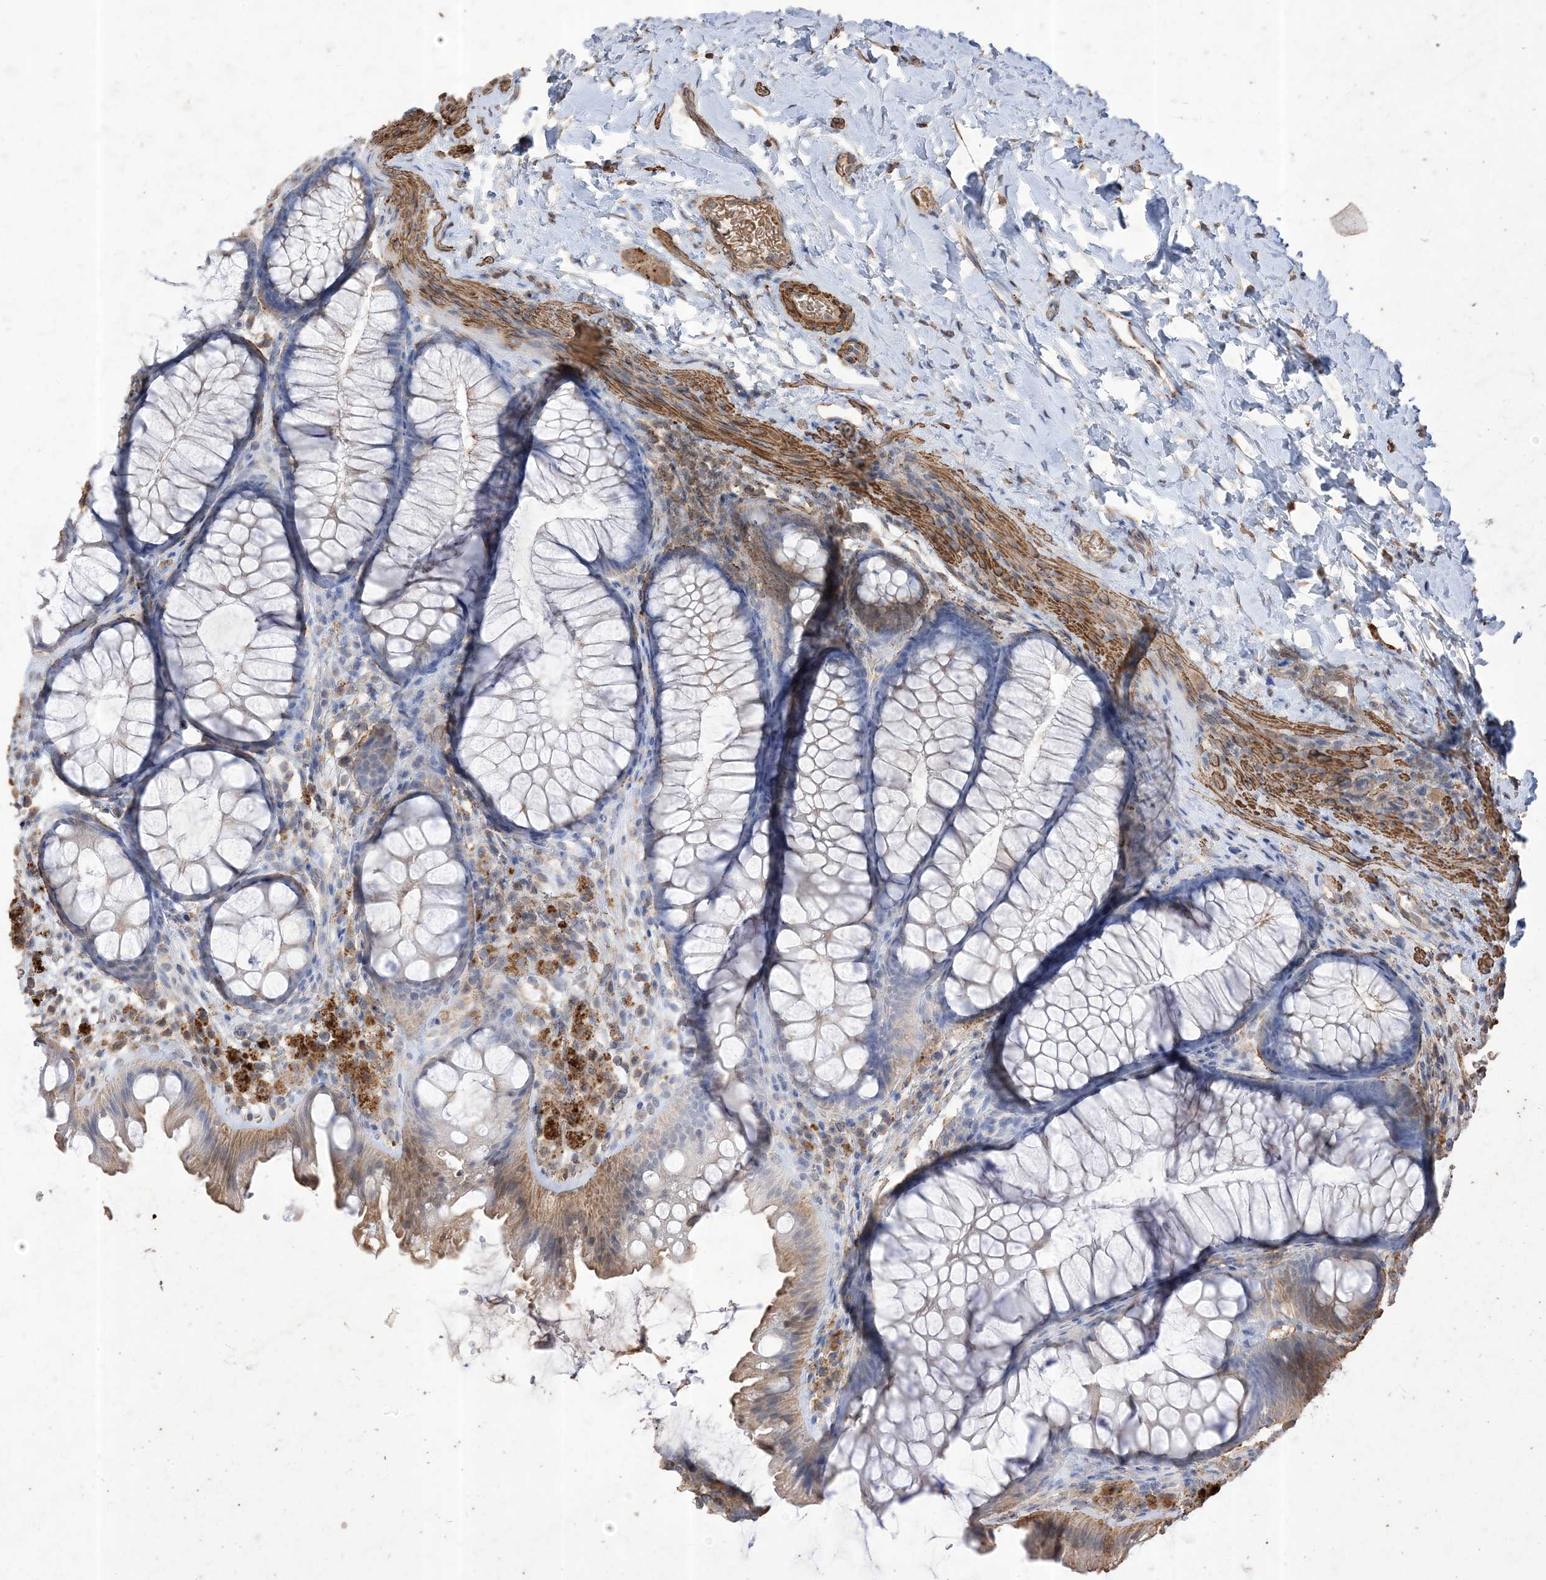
{"staining": {"intensity": "moderate", "quantity": ">75%", "location": "cytoplasmic/membranous"}, "tissue": "colon", "cell_type": "Endothelial cells", "image_type": "normal", "snomed": [{"axis": "morphology", "description": "Normal tissue, NOS"}, {"axis": "topography", "description": "Colon"}], "caption": "Colon stained with immunohistochemistry (IHC) displays moderate cytoplasmic/membranous staining in approximately >75% of endothelial cells.", "gene": "HPS4", "patient": {"sex": "female", "age": 62}}